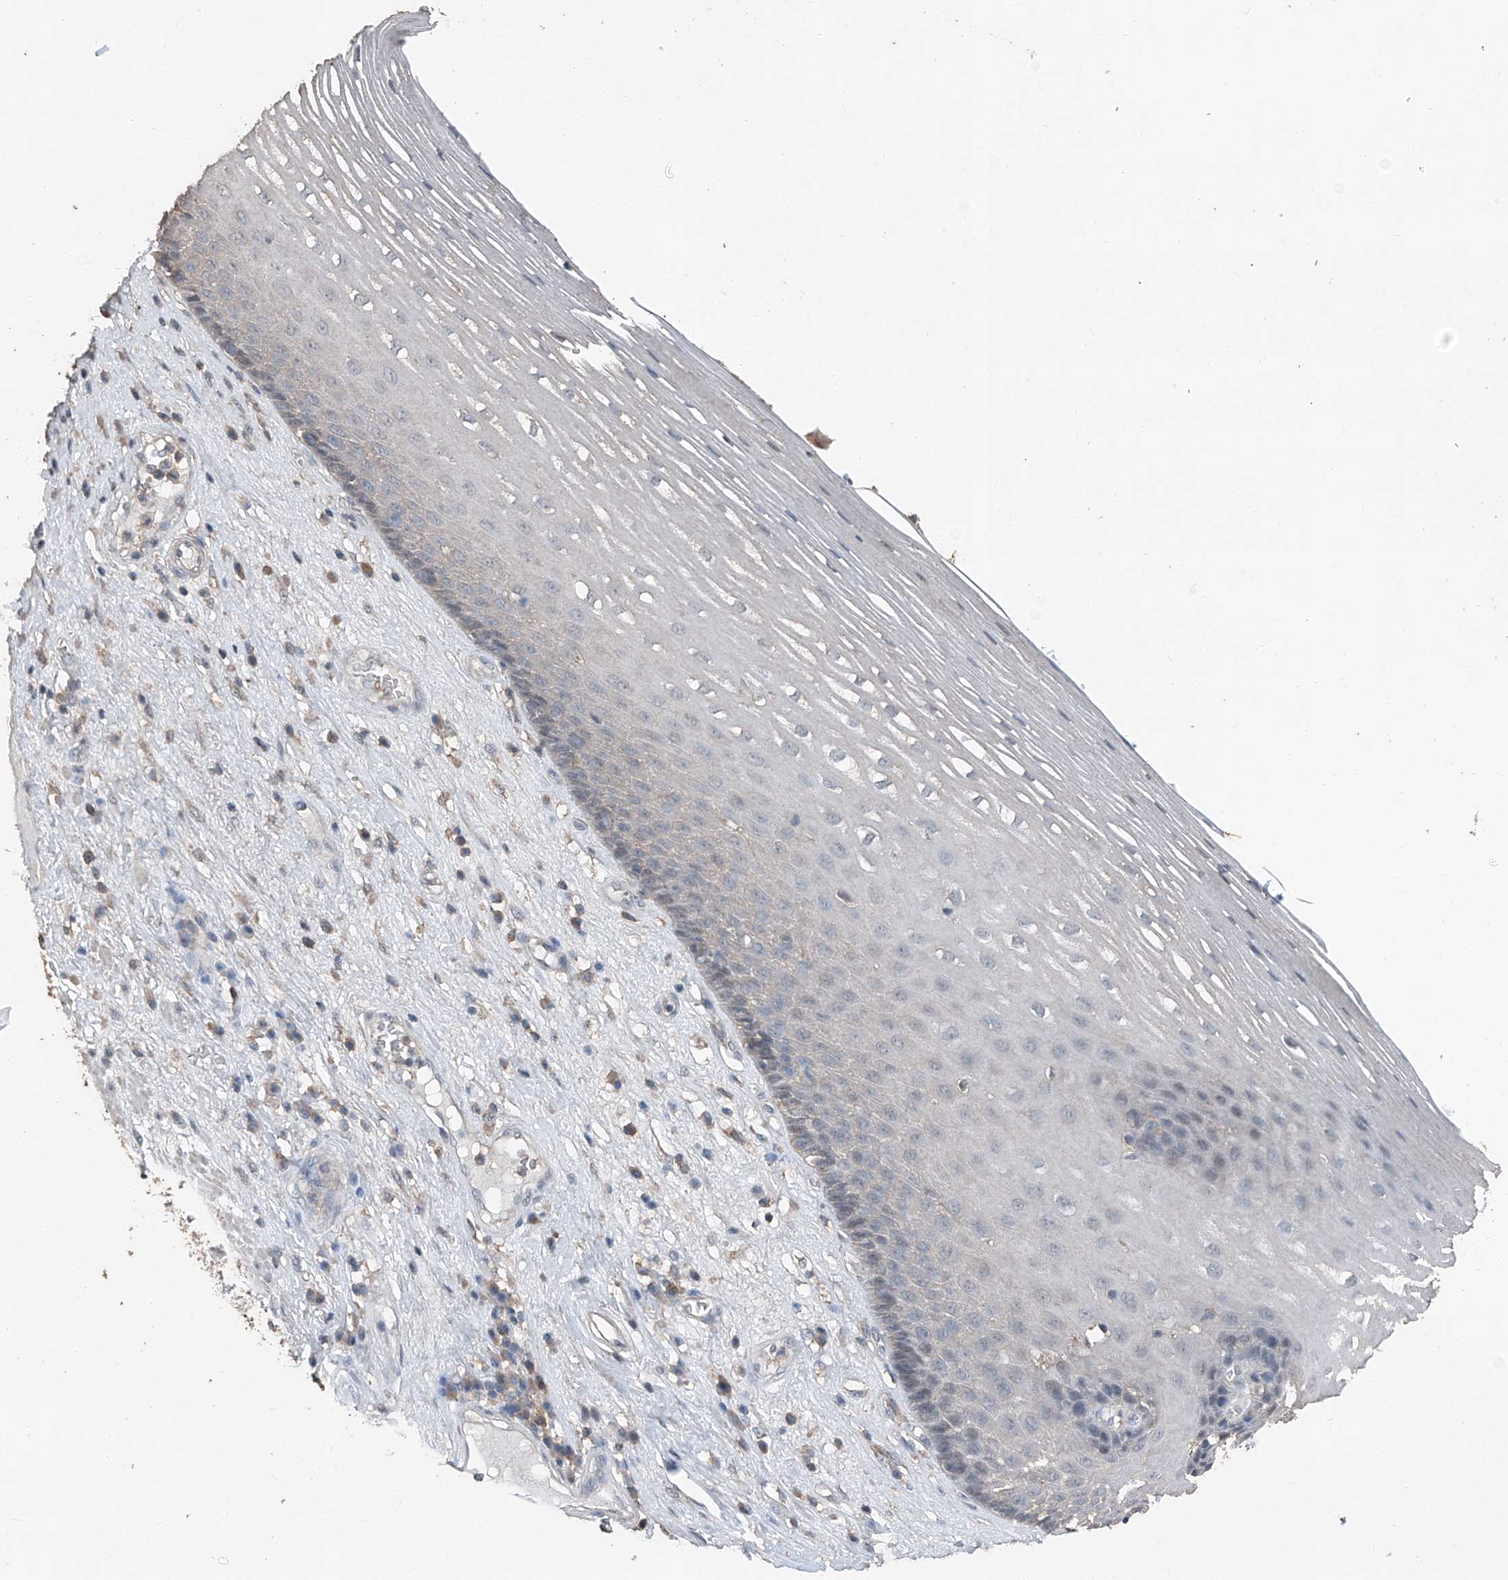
{"staining": {"intensity": "negative", "quantity": "none", "location": "none"}, "tissue": "esophagus", "cell_type": "Squamous epithelial cells", "image_type": "normal", "snomed": [{"axis": "morphology", "description": "Normal tissue, NOS"}, {"axis": "topography", "description": "Esophagus"}], "caption": "The micrograph reveals no significant positivity in squamous epithelial cells of esophagus.", "gene": "MAMLD1", "patient": {"sex": "male", "age": 62}}